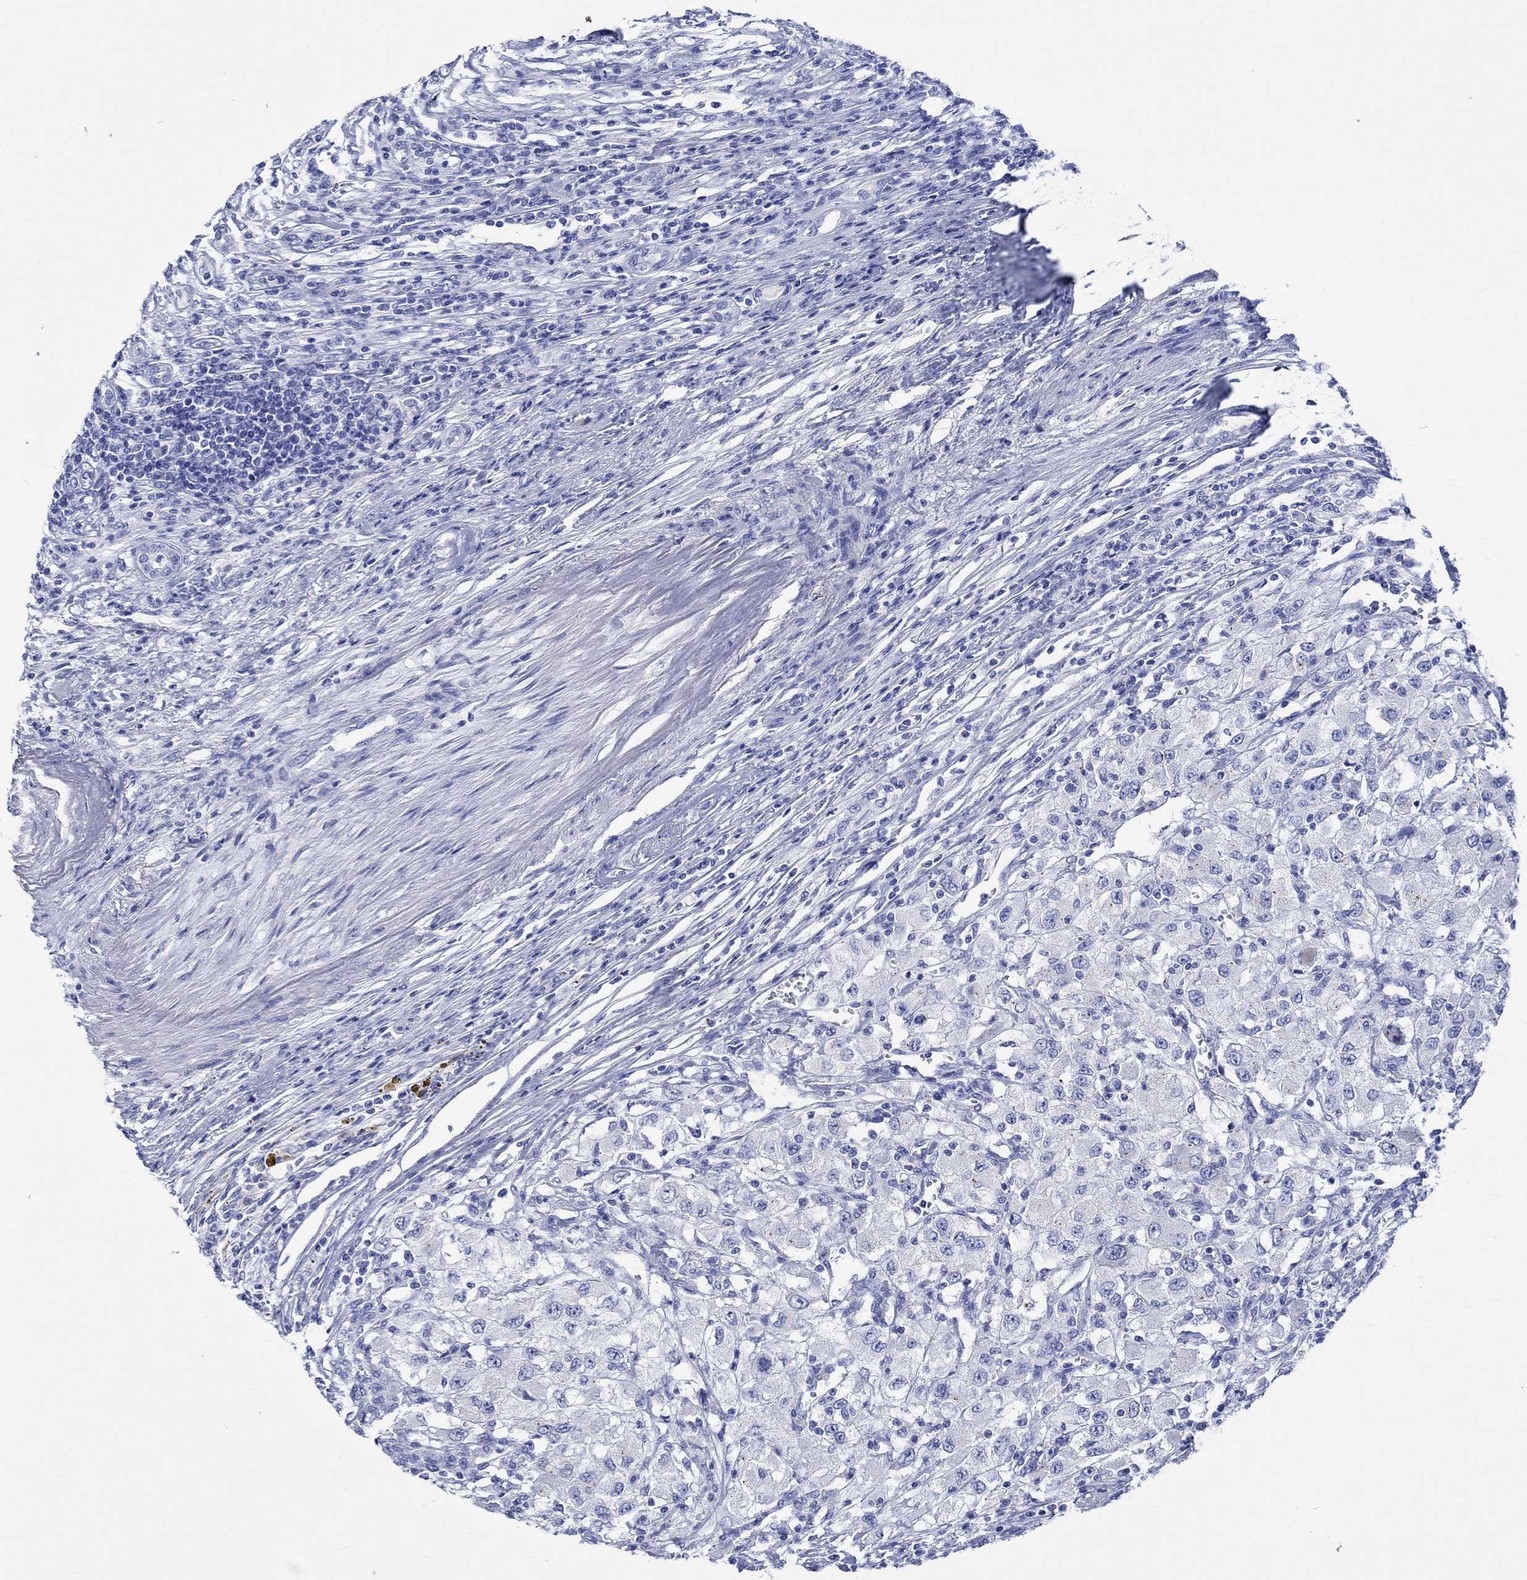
{"staining": {"intensity": "negative", "quantity": "none", "location": "none"}, "tissue": "renal cancer", "cell_type": "Tumor cells", "image_type": "cancer", "snomed": [{"axis": "morphology", "description": "Adenocarcinoma, NOS"}, {"axis": "topography", "description": "Kidney"}], "caption": "The histopathology image shows no significant staining in tumor cells of adenocarcinoma (renal). The staining was performed using DAB (3,3'-diaminobenzidine) to visualize the protein expression in brown, while the nuclei were stained in blue with hematoxylin (Magnification: 20x).", "gene": "CPLX2", "patient": {"sex": "female", "age": 67}}